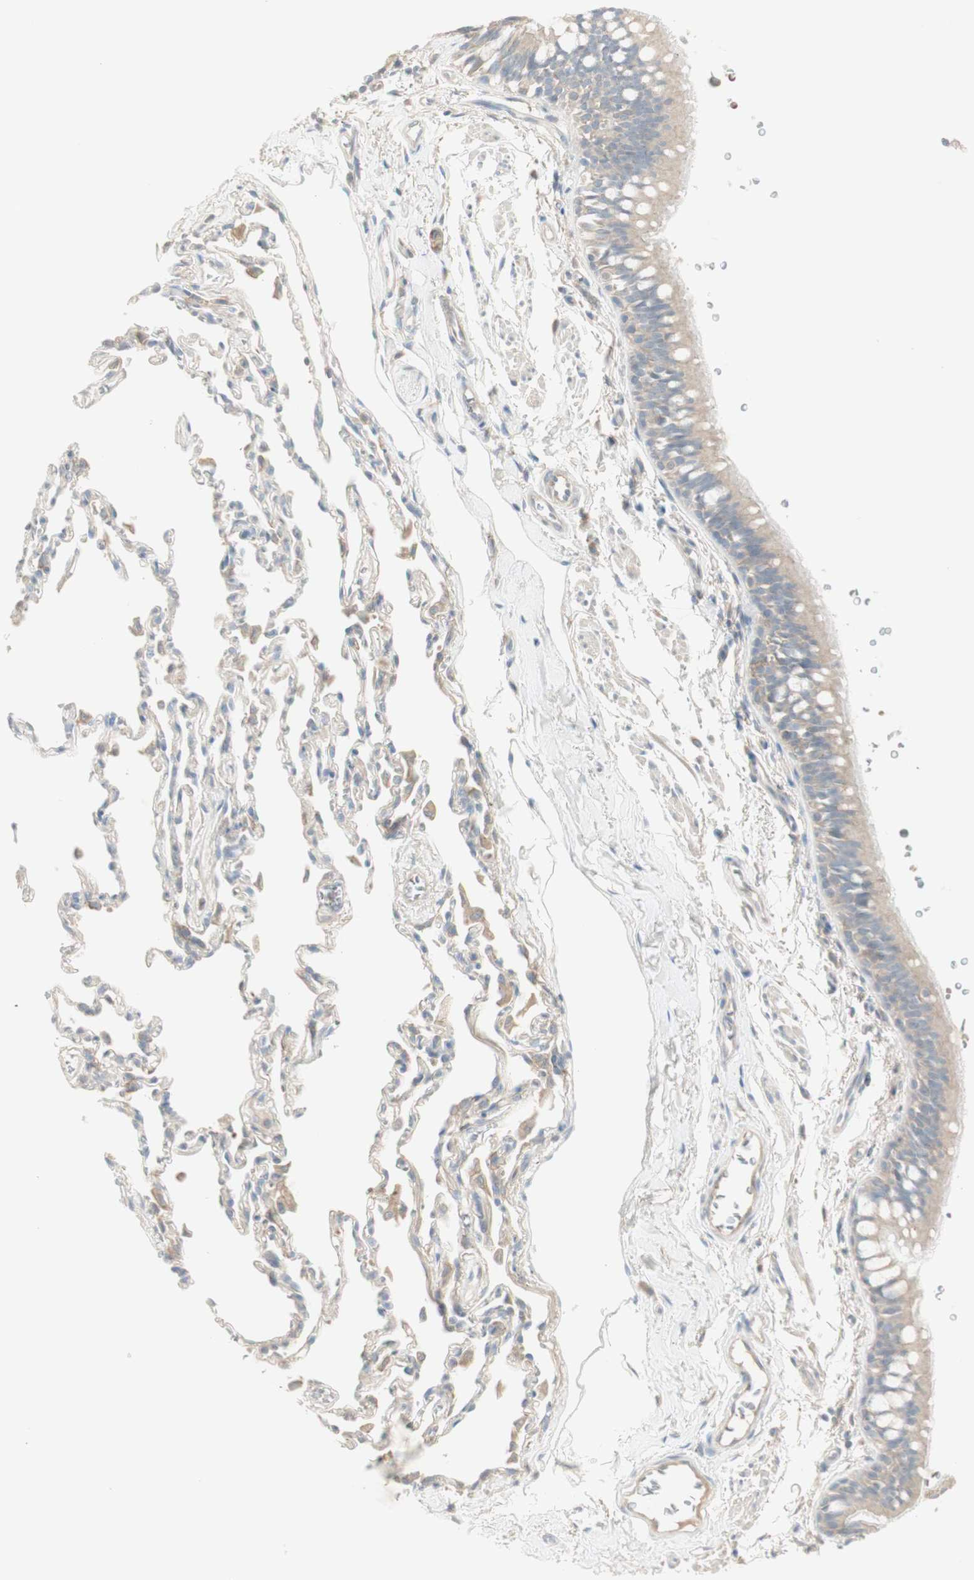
{"staining": {"intensity": "moderate", "quantity": ">75%", "location": "cytoplasmic/membranous"}, "tissue": "bronchus", "cell_type": "Respiratory epithelial cells", "image_type": "normal", "snomed": [{"axis": "morphology", "description": "Normal tissue, NOS"}, {"axis": "topography", "description": "Bronchus"}, {"axis": "topography", "description": "Lung"}], "caption": "Immunohistochemical staining of unremarkable human bronchus exhibits moderate cytoplasmic/membranous protein staining in approximately >75% of respiratory epithelial cells.", "gene": "PTGER4", "patient": {"sex": "male", "age": 64}}